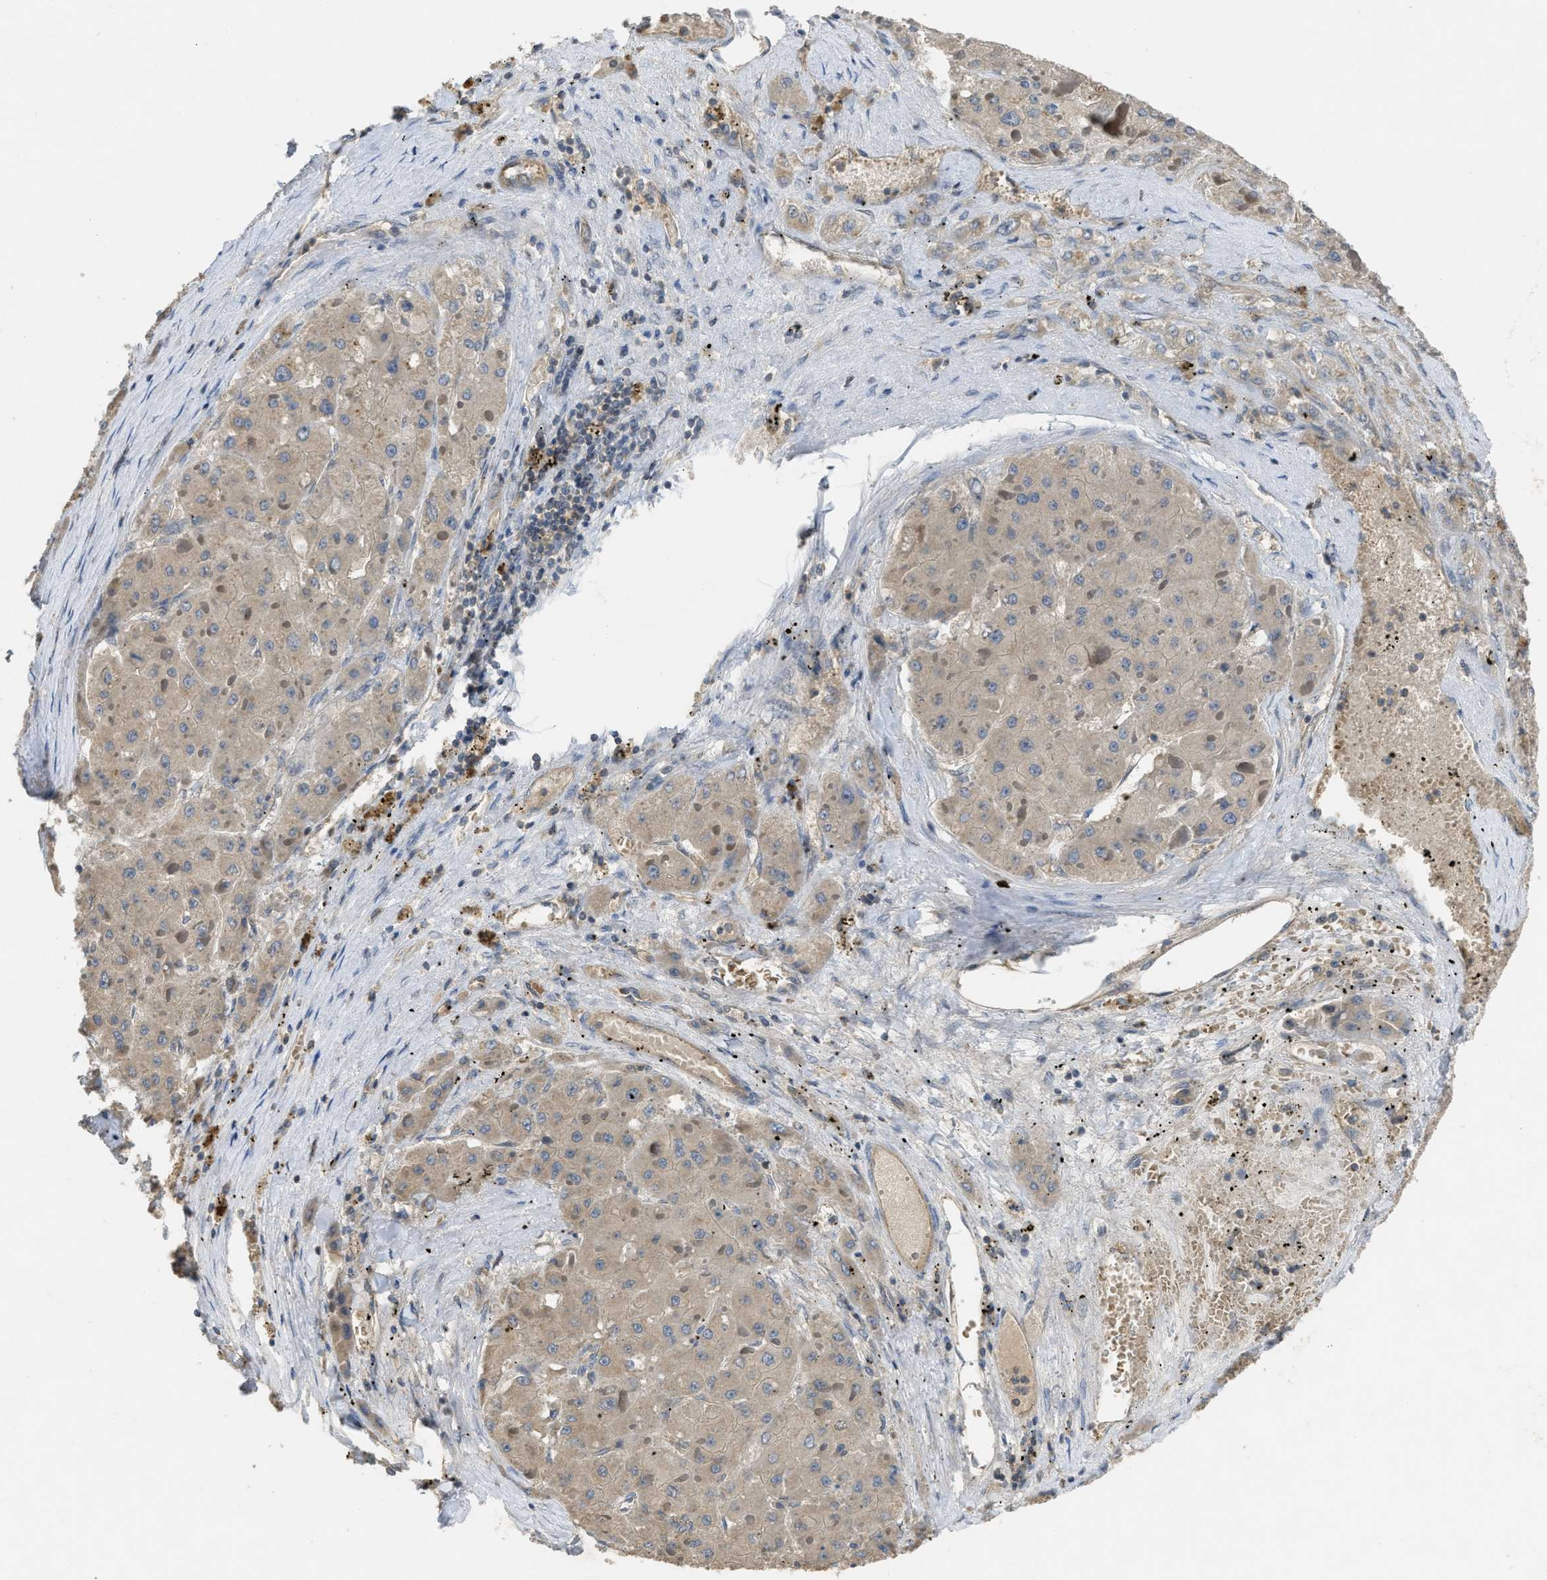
{"staining": {"intensity": "negative", "quantity": "none", "location": "none"}, "tissue": "liver cancer", "cell_type": "Tumor cells", "image_type": "cancer", "snomed": [{"axis": "morphology", "description": "Carcinoma, Hepatocellular, NOS"}, {"axis": "topography", "description": "Liver"}], "caption": "Tumor cells show no significant protein expression in liver cancer.", "gene": "PPP3CA", "patient": {"sex": "female", "age": 73}}